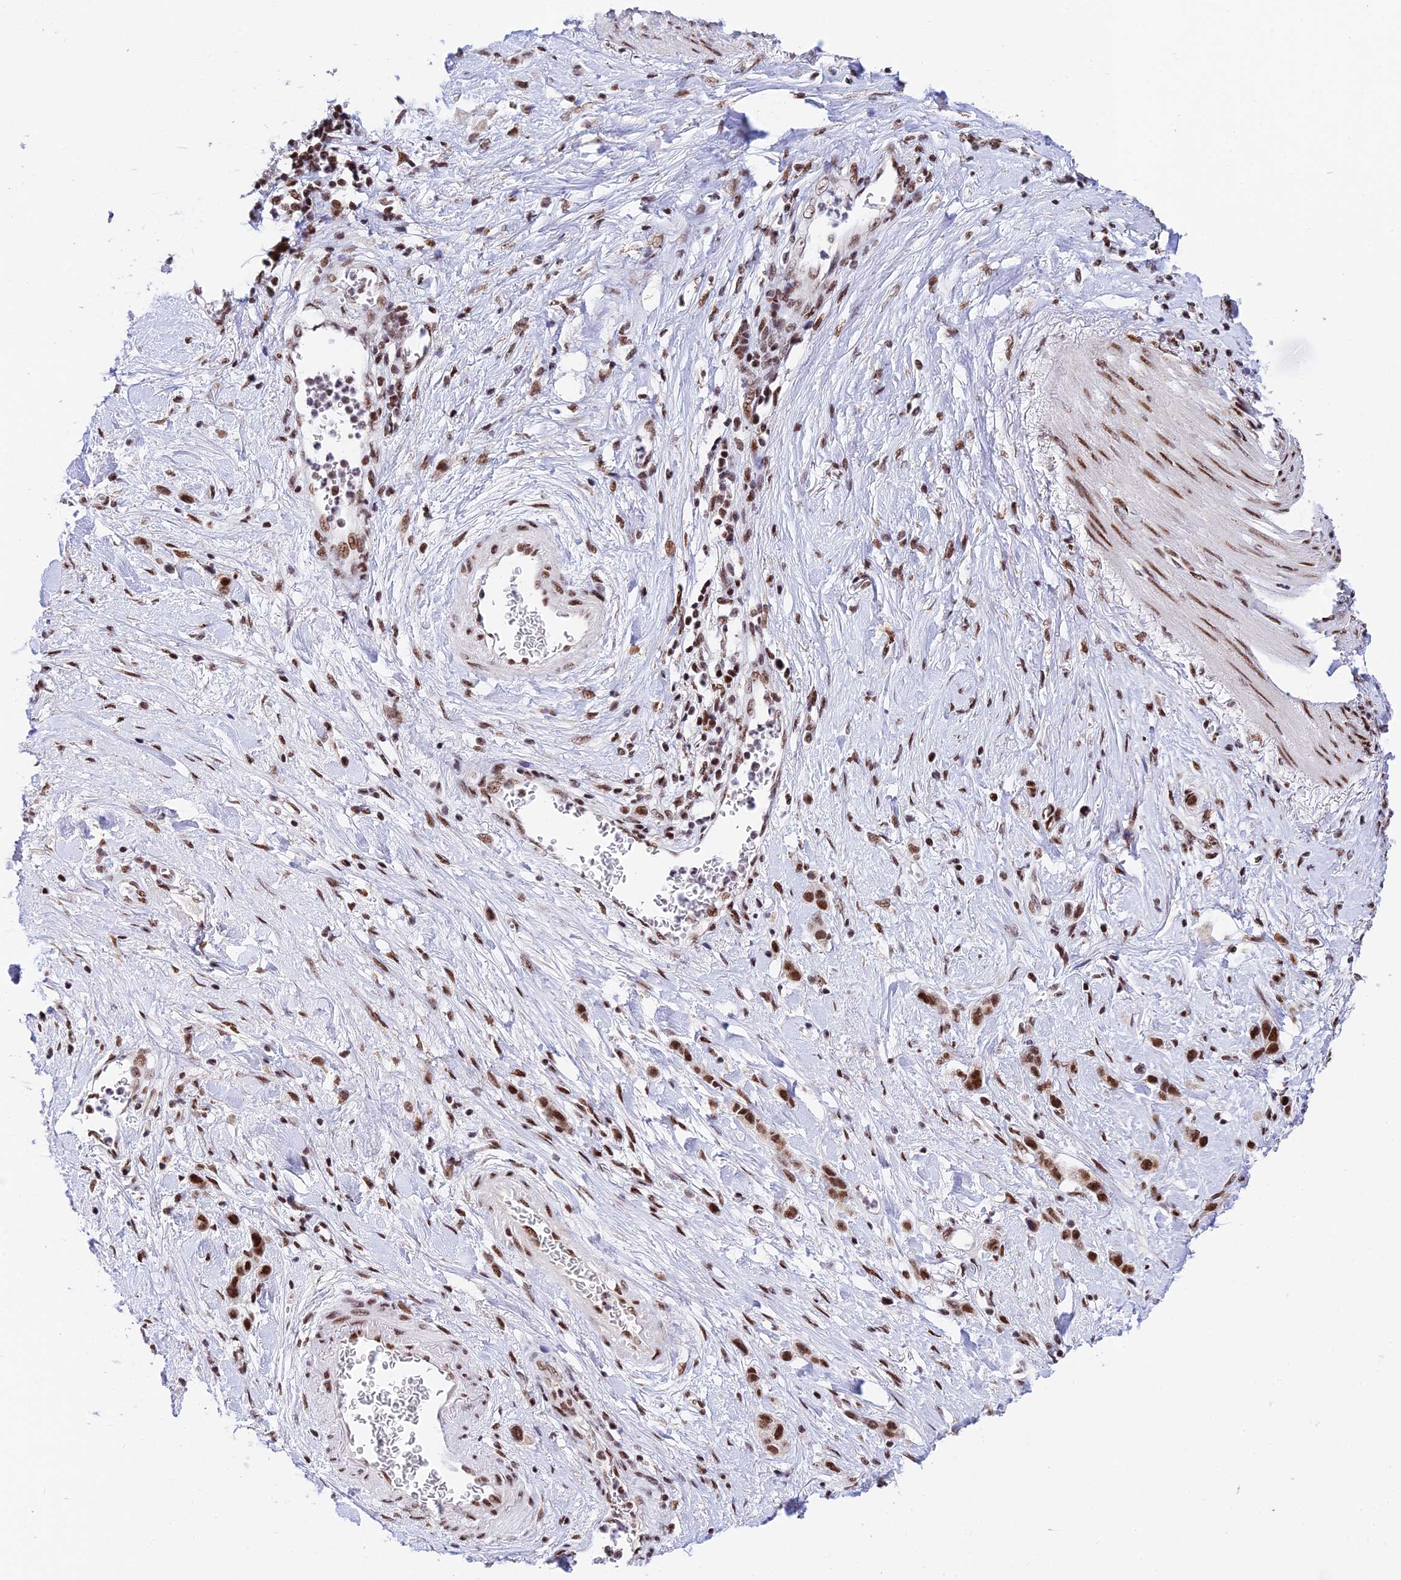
{"staining": {"intensity": "moderate", "quantity": ">75%", "location": "nuclear"}, "tissue": "stomach cancer", "cell_type": "Tumor cells", "image_type": "cancer", "snomed": [{"axis": "morphology", "description": "Adenocarcinoma, NOS"}, {"axis": "morphology", "description": "Adenocarcinoma, High grade"}, {"axis": "topography", "description": "Stomach, upper"}, {"axis": "topography", "description": "Stomach, lower"}], "caption": "A brown stain labels moderate nuclear staining of a protein in high-grade adenocarcinoma (stomach) tumor cells.", "gene": "USP22", "patient": {"sex": "female", "age": 65}}